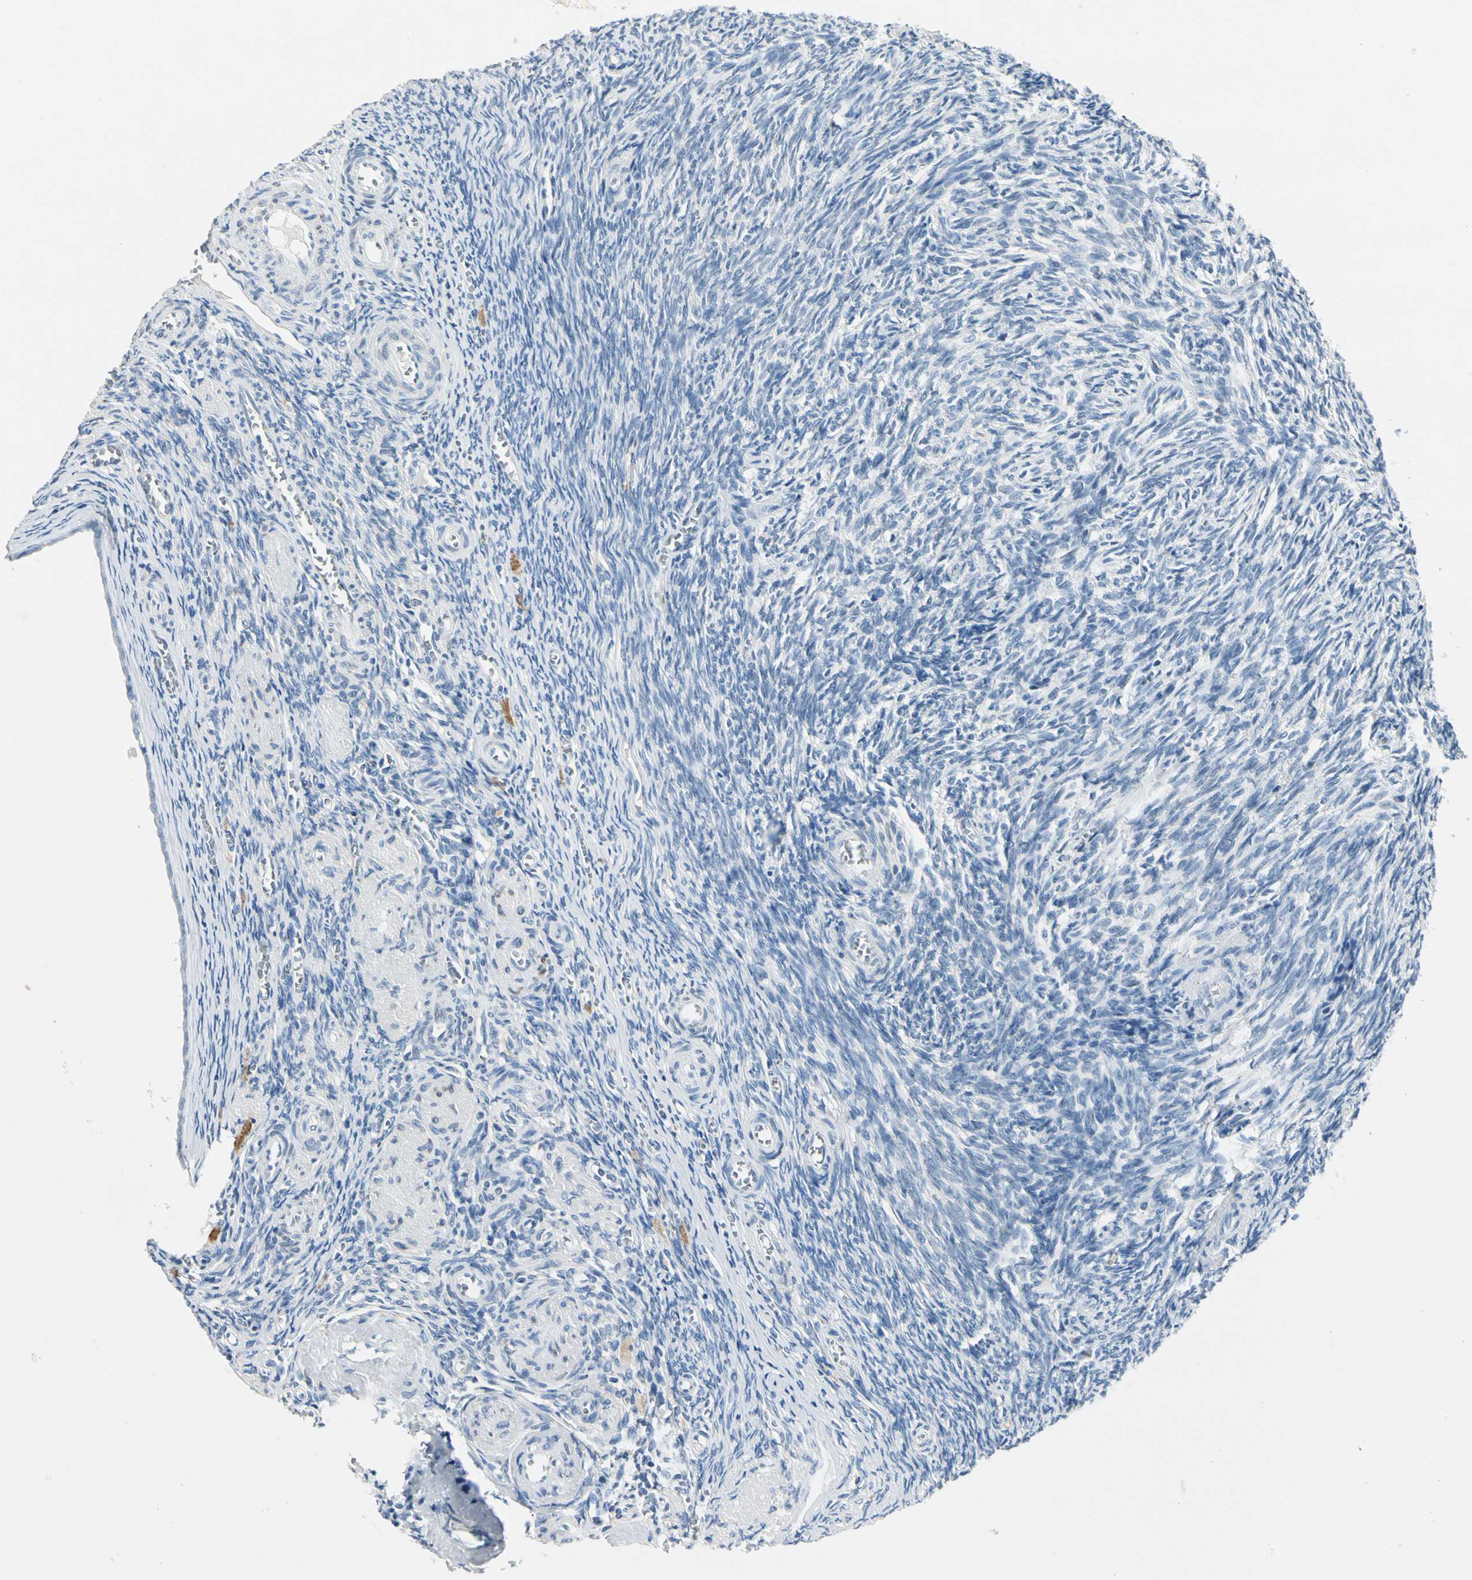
{"staining": {"intensity": "negative", "quantity": "none", "location": "none"}, "tissue": "ovary", "cell_type": "Ovarian stroma cells", "image_type": "normal", "snomed": [{"axis": "morphology", "description": "Normal tissue, NOS"}, {"axis": "topography", "description": "Ovary"}], "caption": "This histopathology image is of benign ovary stained with immunohistochemistry (IHC) to label a protein in brown with the nuclei are counter-stained blue. There is no expression in ovarian stroma cells. The staining was performed using DAB to visualize the protein expression in brown, while the nuclei were stained in blue with hematoxylin (Magnification: 20x).", "gene": "CA1", "patient": {"sex": "female", "age": 54}}